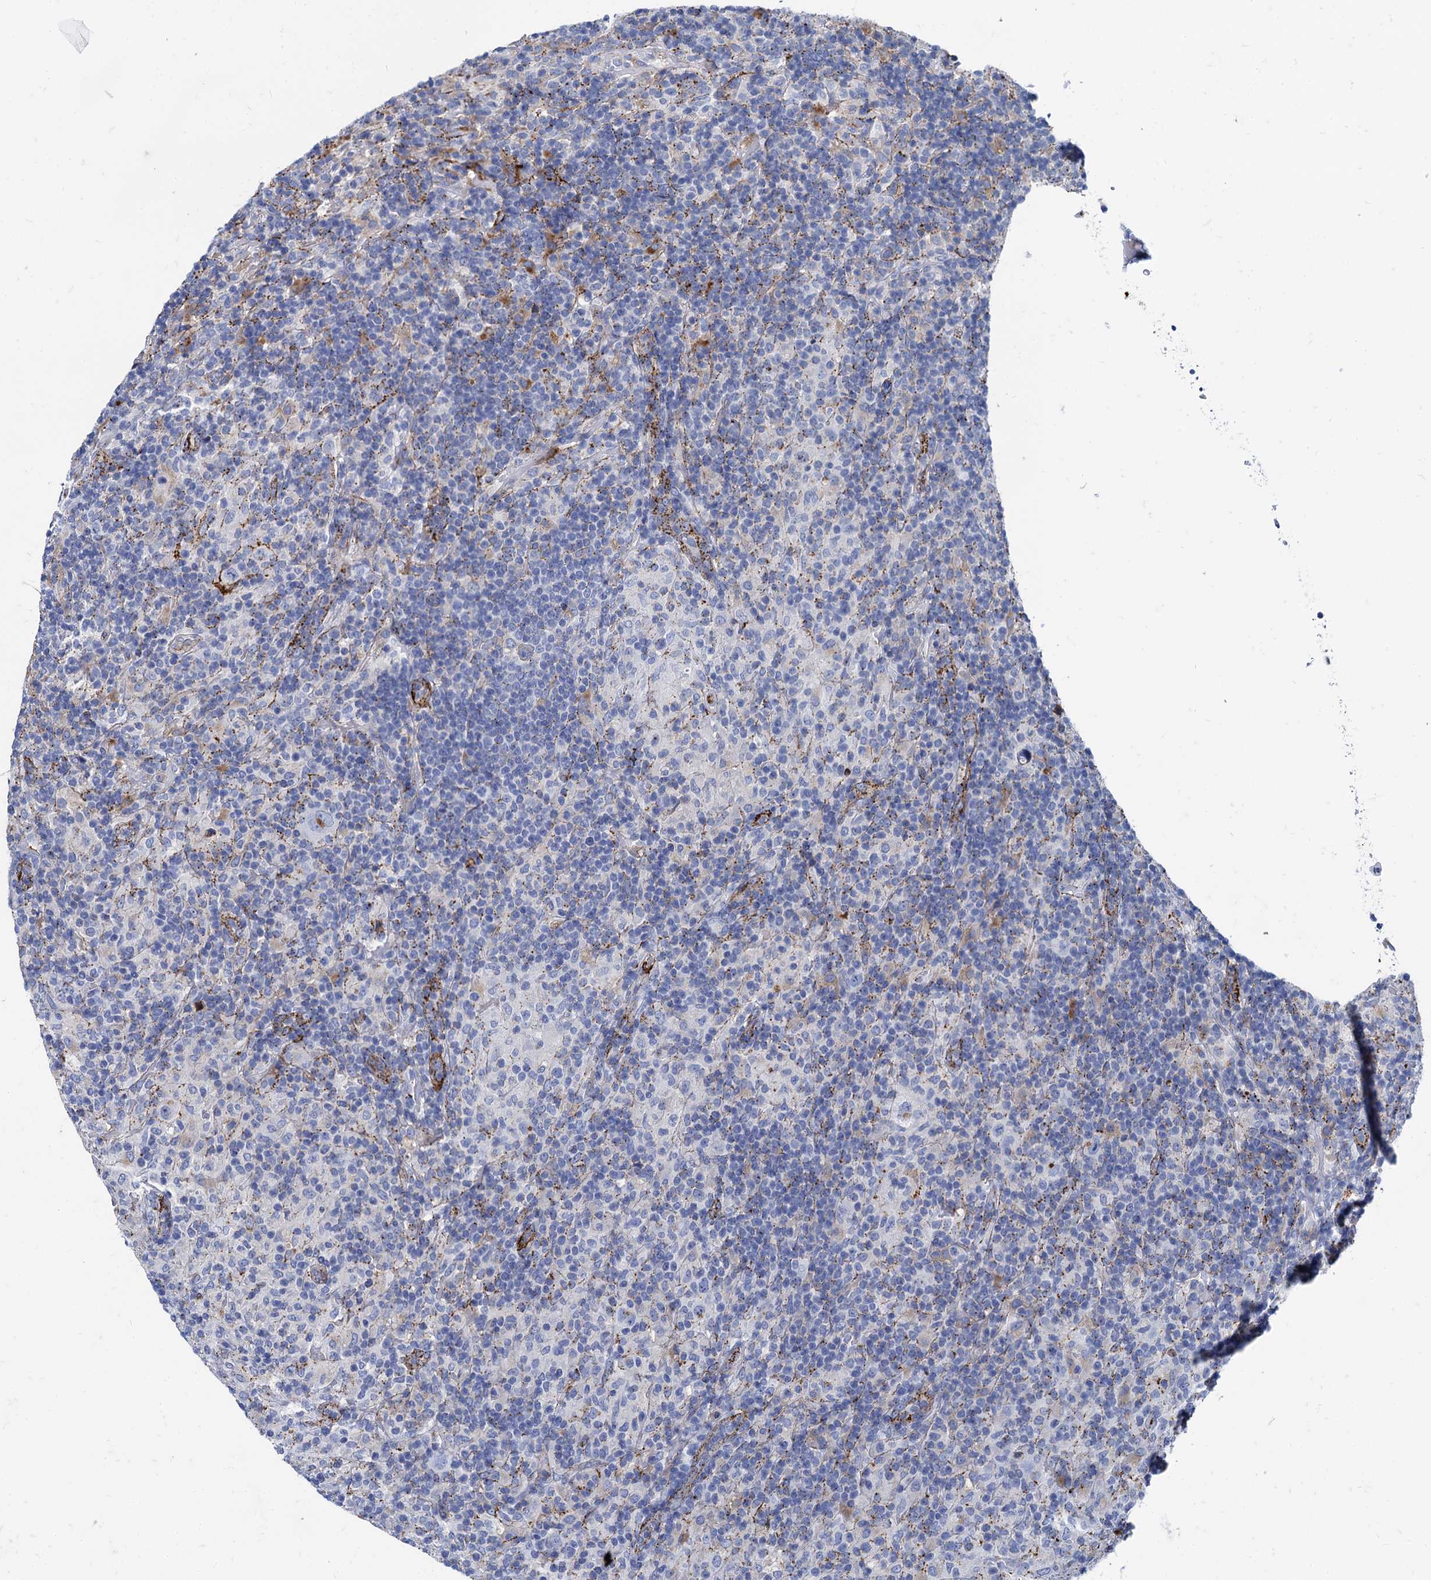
{"staining": {"intensity": "negative", "quantity": "none", "location": "none"}, "tissue": "lymphoma", "cell_type": "Tumor cells", "image_type": "cancer", "snomed": [{"axis": "morphology", "description": "Hodgkin's disease, NOS"}, {"axis": "topography", "description": "Lymph node"}], "caption": "Immunohistochemistry (IHC) histopathology image of lymphoma stained for a protein (brown), which exhibits no positivity in tumor cells.", "gene": "APOD", "patient": {"sex": "male", "age": 70}}